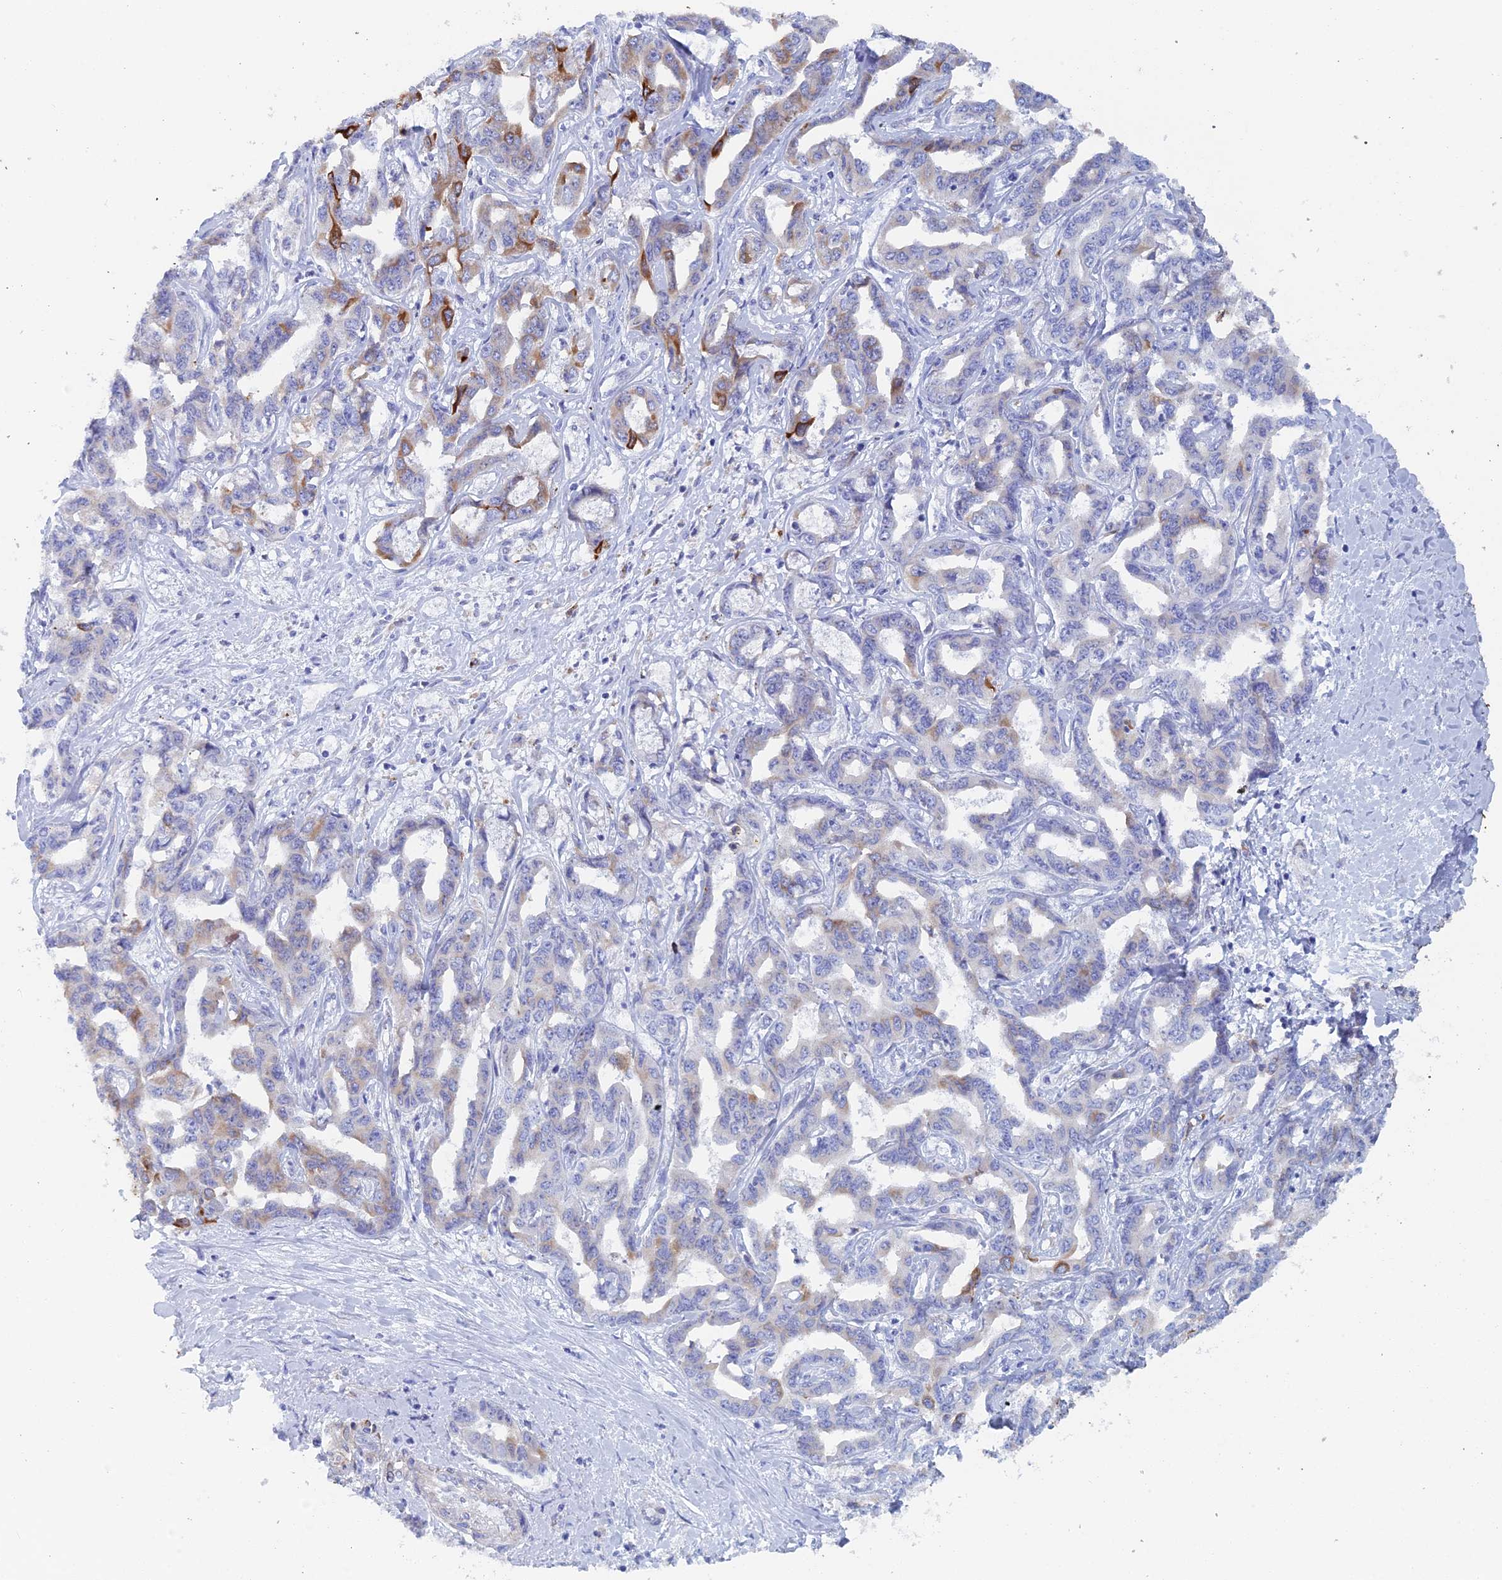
{"staining": {"intensity": "moderate", "quantity": "<25%", "location": "cytoplasmic/membranous"}, "tissue": "liver cancer", "cell_type": "Tumor cells", "image_type": "cancer", "snomed": [{"axis": "morphology", "description": "Cholangiocarcinoma"}, {"axis": "topography", "description": "Liver"}], "caption": "Brown immunohistochemical staining in cholangiocarcinoma (liver) exhibits moderate cytoplasmic/membranous expression in about <25% of tumor cells.", "gene": "COG7", "patient": {"sex": "male", "age": 59}}